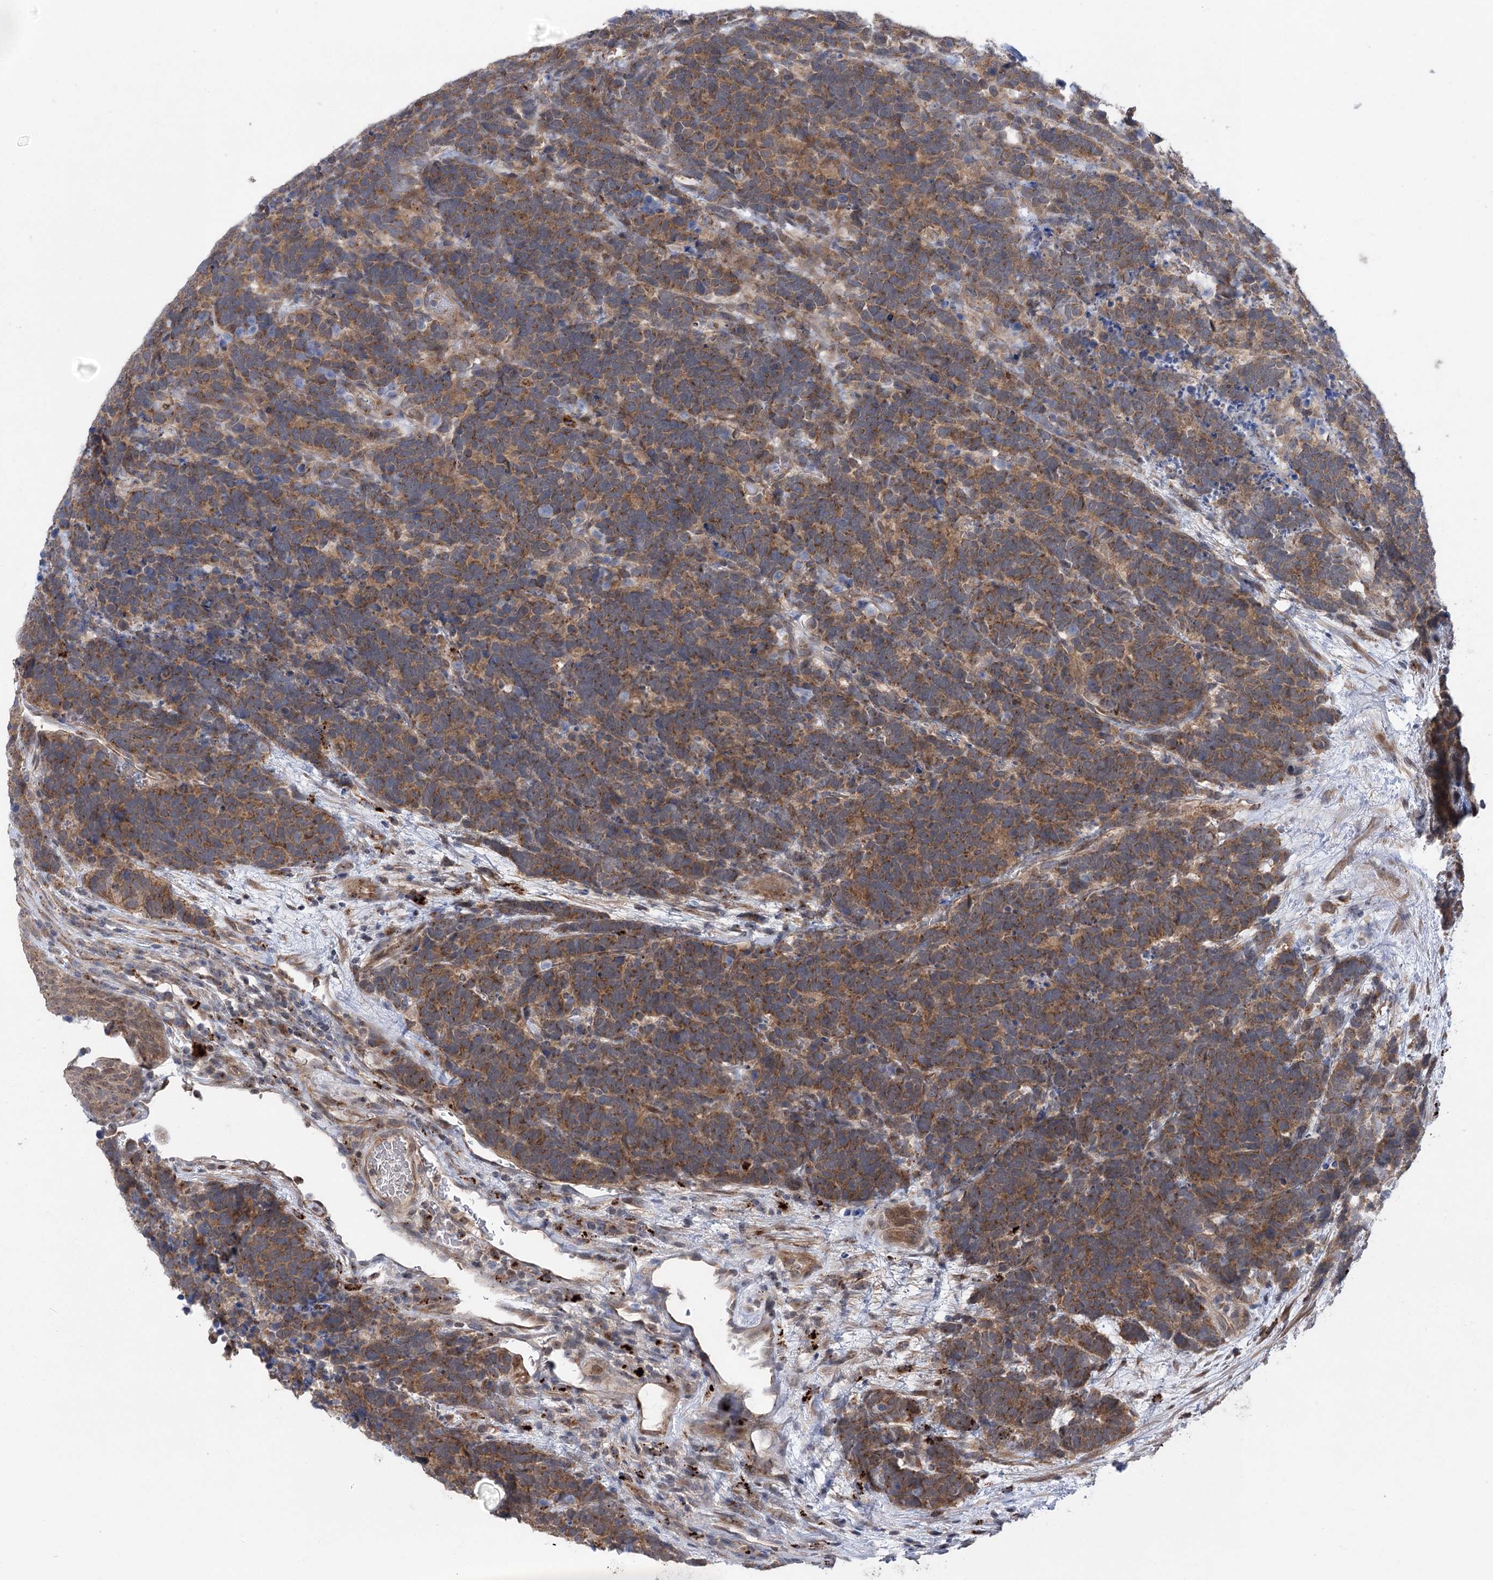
{"staining": {"intensity": "moderate", "quantity": ">75%", "location": "cytoplasmic/membranous"}, "tissue": "carcinoid", "cell_type": "Tumor cells", "image_type": "cancer", "snomed": [{"axis": "morphology", "description": "Carcinoma, NOS"}, {"axis": "morphology", "description": "Carcinoid, malignant, NOS"}, {"axis": "topography", "description": "Urinary bladder"}], "caption": "Protein expression by immunohistochemistry (IHC) shows moderate cytoplasmic/membranous expression in about >75% of tumor cells in malignant carcinoid.", "gene": "METTL24", "patient": {"sex": "male", "age": 57}}